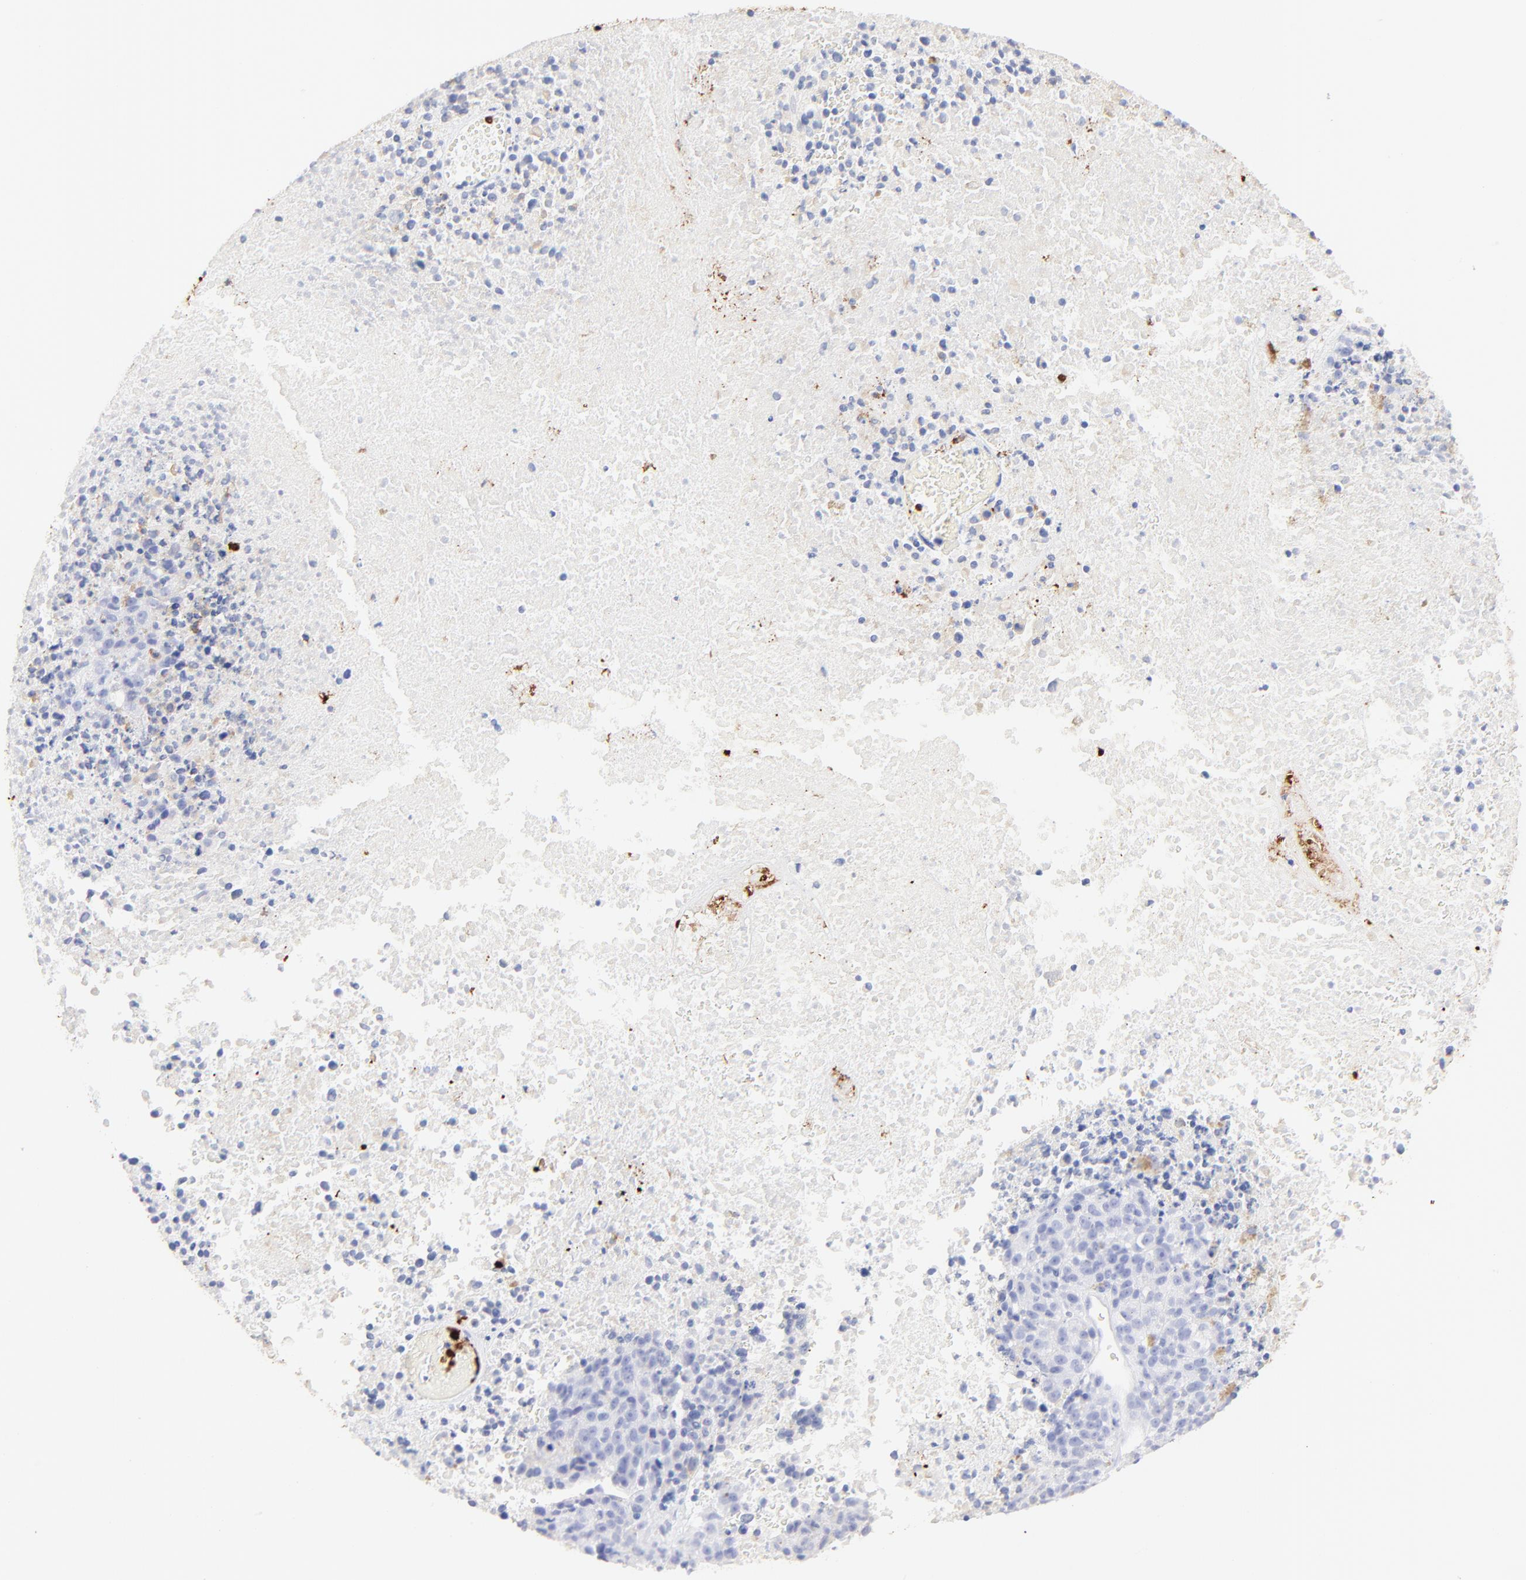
{"staining": {"intensity": "negative", "quantity": "none", "location": "none"}, "tissue": "melanoma", "cell_type": "Tumor cells", "image_type": "cancer", "snomed": [{"axis": "morphology", "description": "Malignant melanoma, Metastatic site"}, {"axis": "topography", "description": "Cerebral cortex"}], "caption": "A high-resolution histopathology image shows immunohistochemistry (IHC) staining of malignant melanoma (metastatic site), which shows no significant expression in tumor cells.", "gene": "S100A12", "patient": {"sex": "female", "age": 52}}